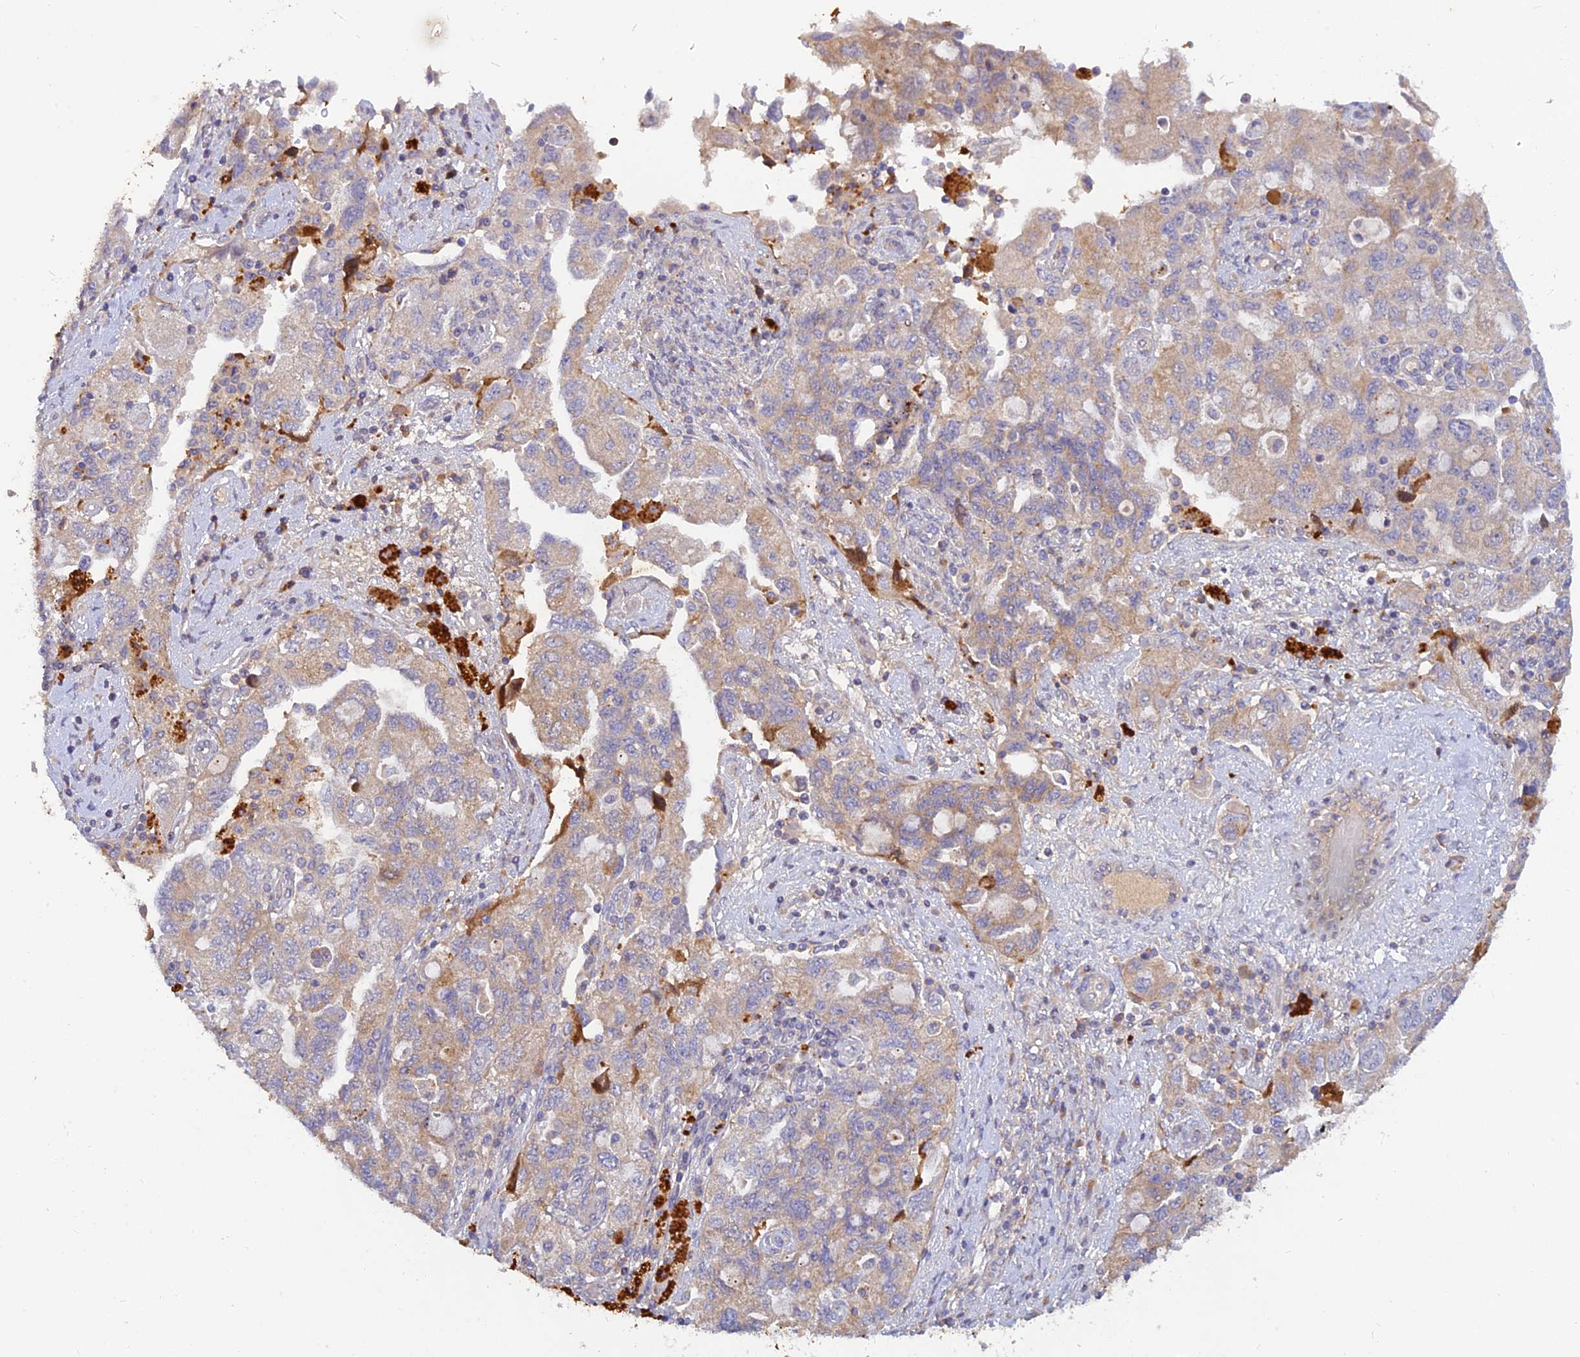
{"staining": {"intensity": "weak", "quantity": "25%-75%", "location": "cytoplasmic/membranous"}, "tissue": "ovarian cancer", "cell_type": "Tumor cells", "image_type": "cancer", "snomed": [{"axis": "morphology", "description": "Carcinoma, NOS"}, {"axis": "morphology", "description": "Cystadenocarcinoma, serous, NOS"}, {"axis": "topography", "description": "Ovary"}], "caption": "A low amount of weak cytoplasmic/membranous positivity is present in about 25%-75% of tumor cells in ovarian cancer tissue.", "gene": "ACSM5", "patient": {"sex": "female", "age": 69}}